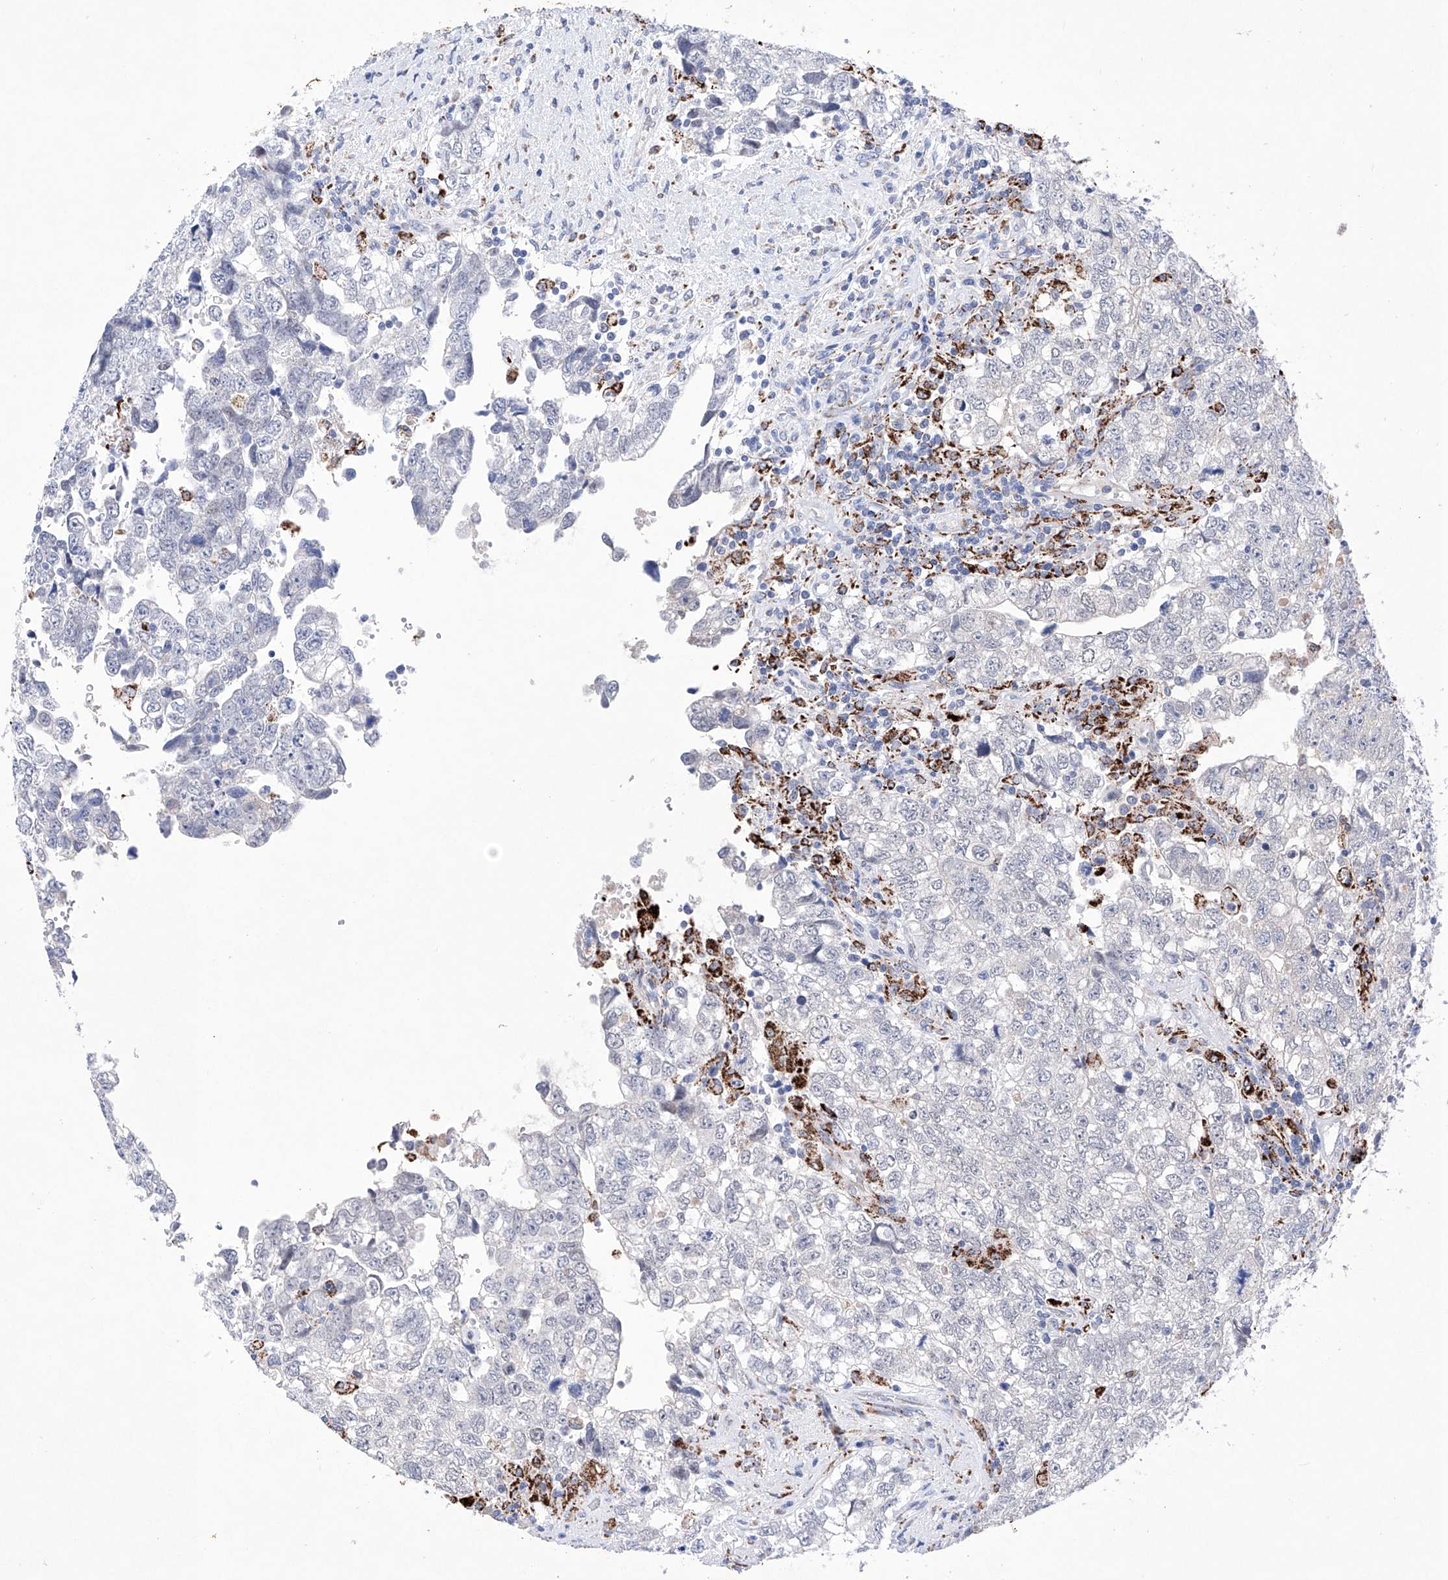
{"staining": {"intensity": "negative", "quantity": "none", "location": "none"}, "tissue": "testis cancer", "cell_type": "Tumor cells", "image_type": "cancer", "snomed": [{"axis": "morphology", "description": "Carcinoma, Embryonal, NOS"}, {"axis": "topography", "description": "Testis"}], "caption": "This is an immunohistochemistry (IHC) micrograph of human testis embryonal carcinoma. There is no staining in tumor cells.", "gene": "NRROS", "patient": {"sex": "male", "age": 37}}